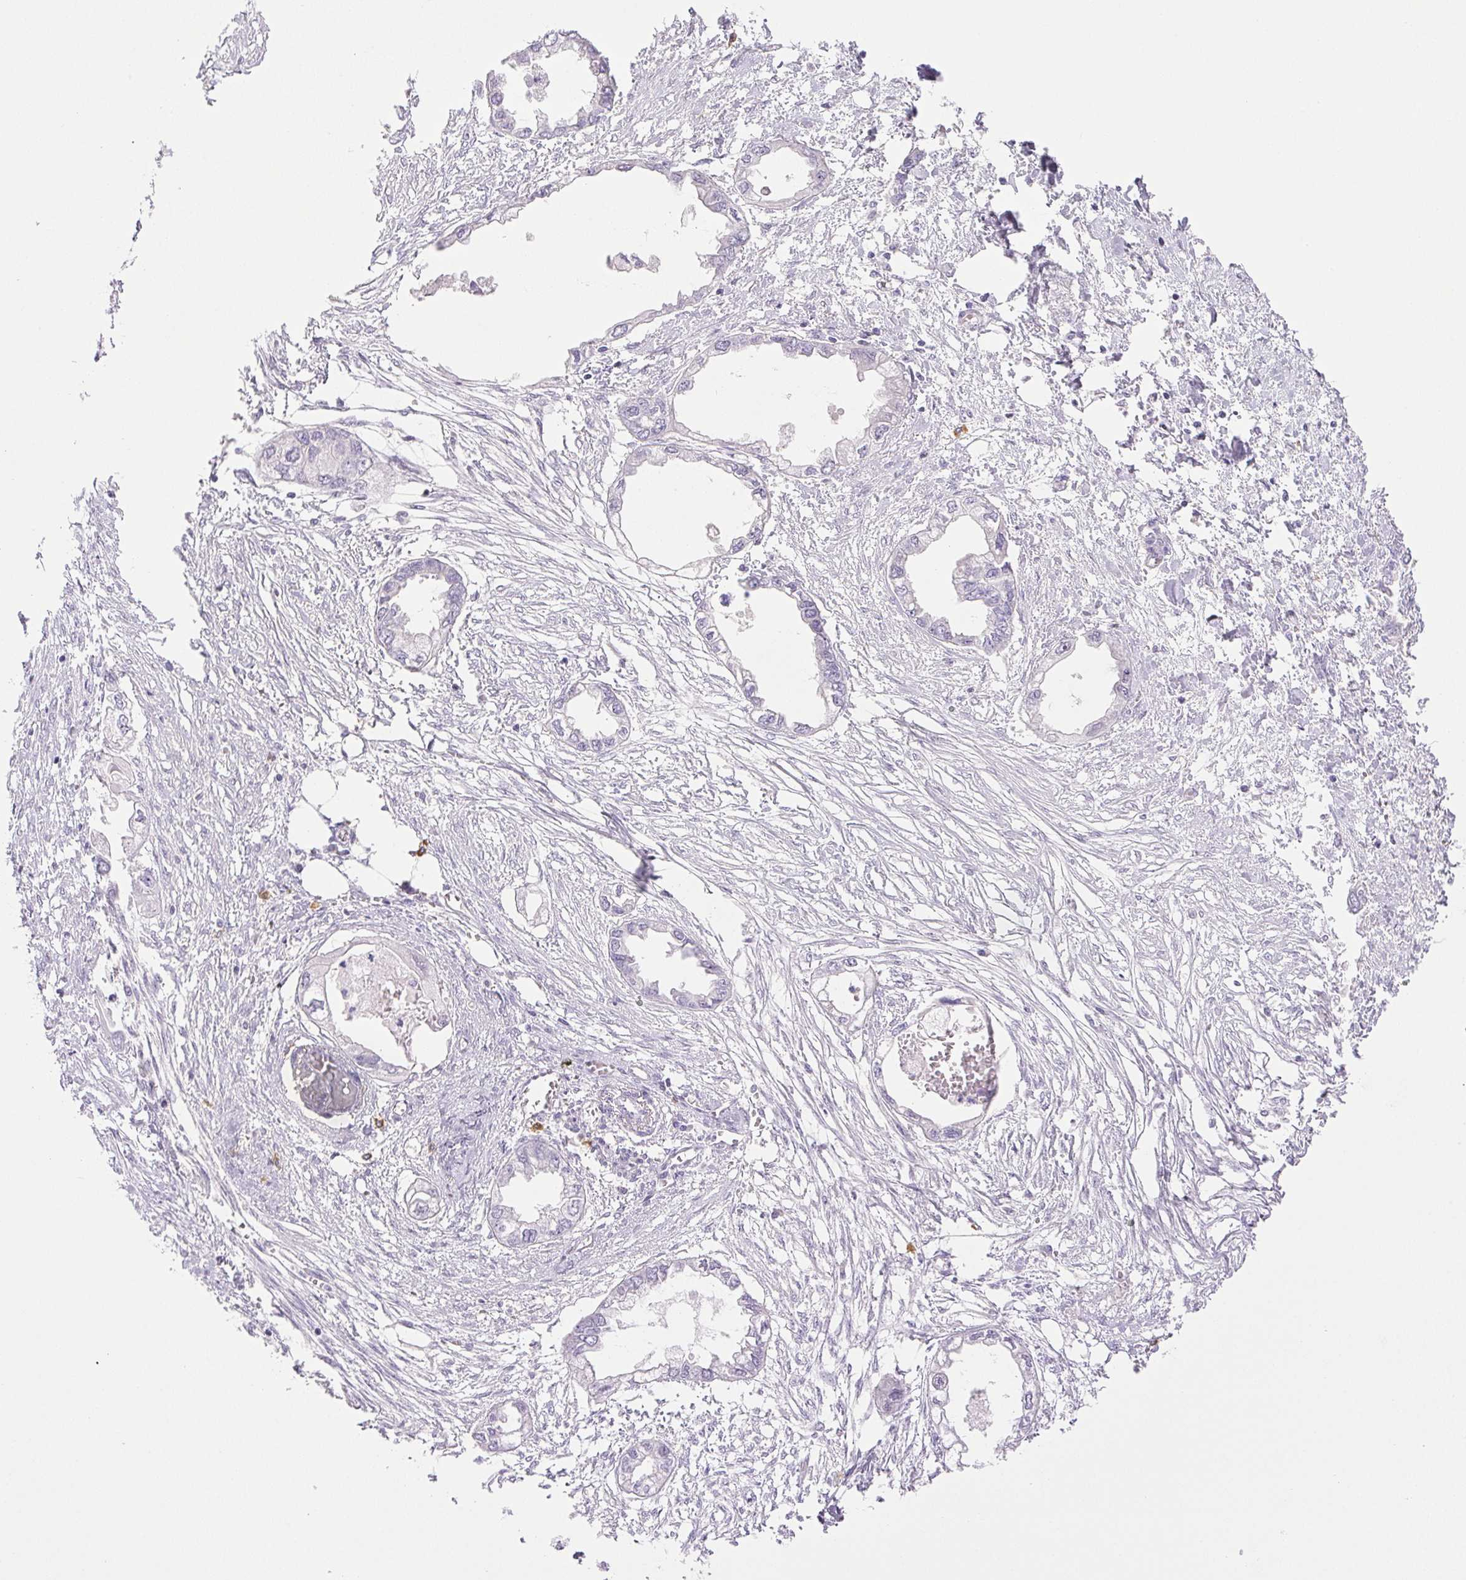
{"staining": {"intensity": "negative", "quantity": "none", "location": "none"}, "tissue": "endometrial cancer", "cell_type": "Tumor cells", "image_type": "cancer", "snomed": [{"axis": "morphology", "description": "Adenocarcinoma, NOS"}, {"axis": "morphology", "description": "Adenocarcinoma, metastatic, NOS"}, {"axis": "topography", "description": "Adipose tissue"}, {"axis": "topography", "description": "Endometrium"}], "caption": "Tumor cells show no significant positivity in endometrial cancer. (Stains: DAB immunohistochemistry with hematoxylin counter stain, Microscopy: brightfield microscopy at high magnification).", "gene": "PAPPA2", "patient": {"sex": "female", "age": 67}}